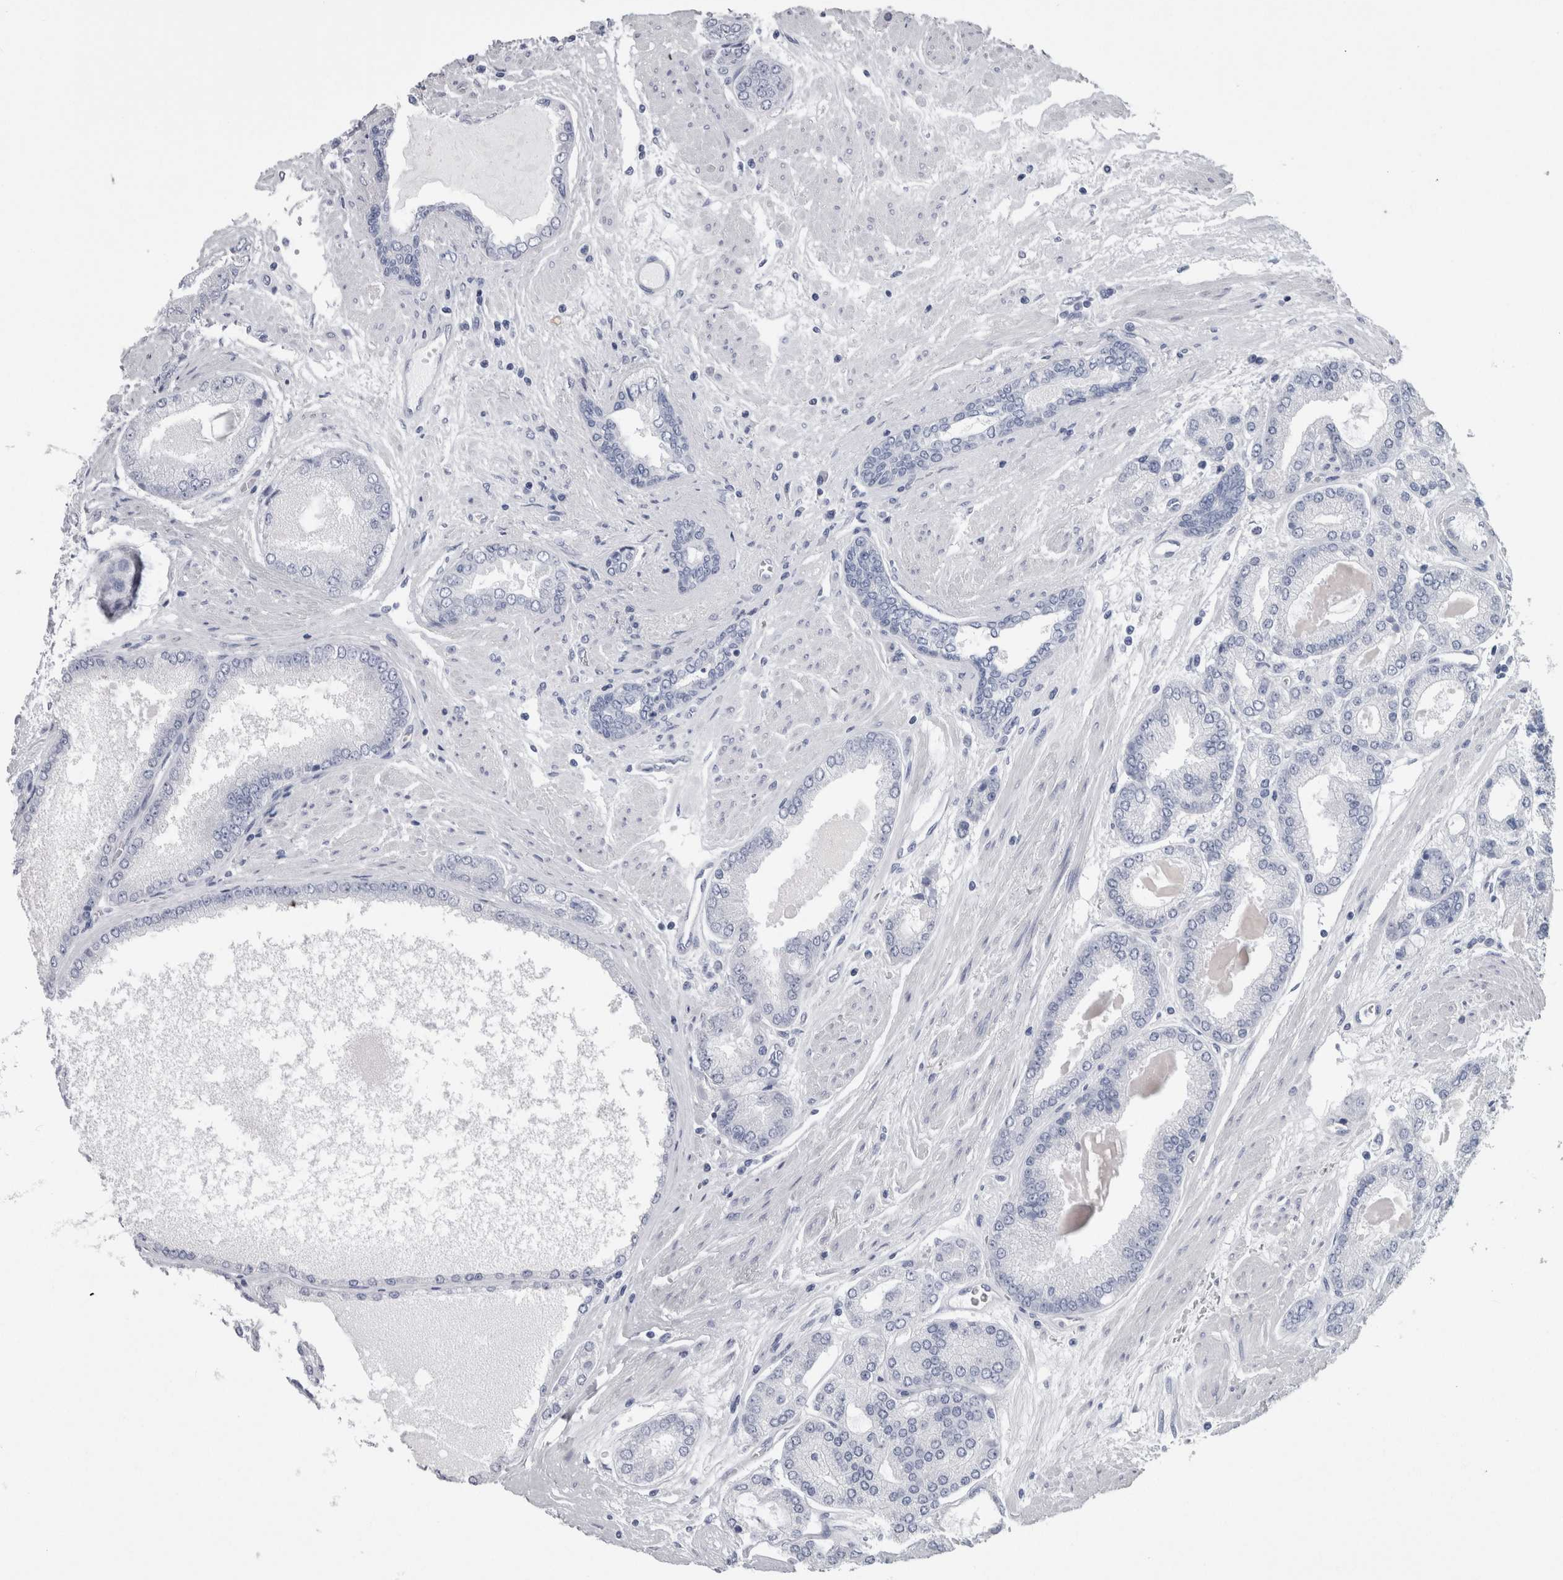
{"staining": {"intensity": "negative", "quantity": "none", "location": "none"}, "tissue": "prostate cancer", "cell_type": "Tumor cells", "image_type": "cancer", "snomed": [{"axis": "morphology", "description": "Adenocarcinoma, High grade"}, {"axis": "topography", "description": "Prostate"}], "caption": "Prostate cancer was stained to show a protein in brown. There is no significant expression in tumor cells.", "gene": "CA8", "patient": {"sex": "male", "age": 59}}